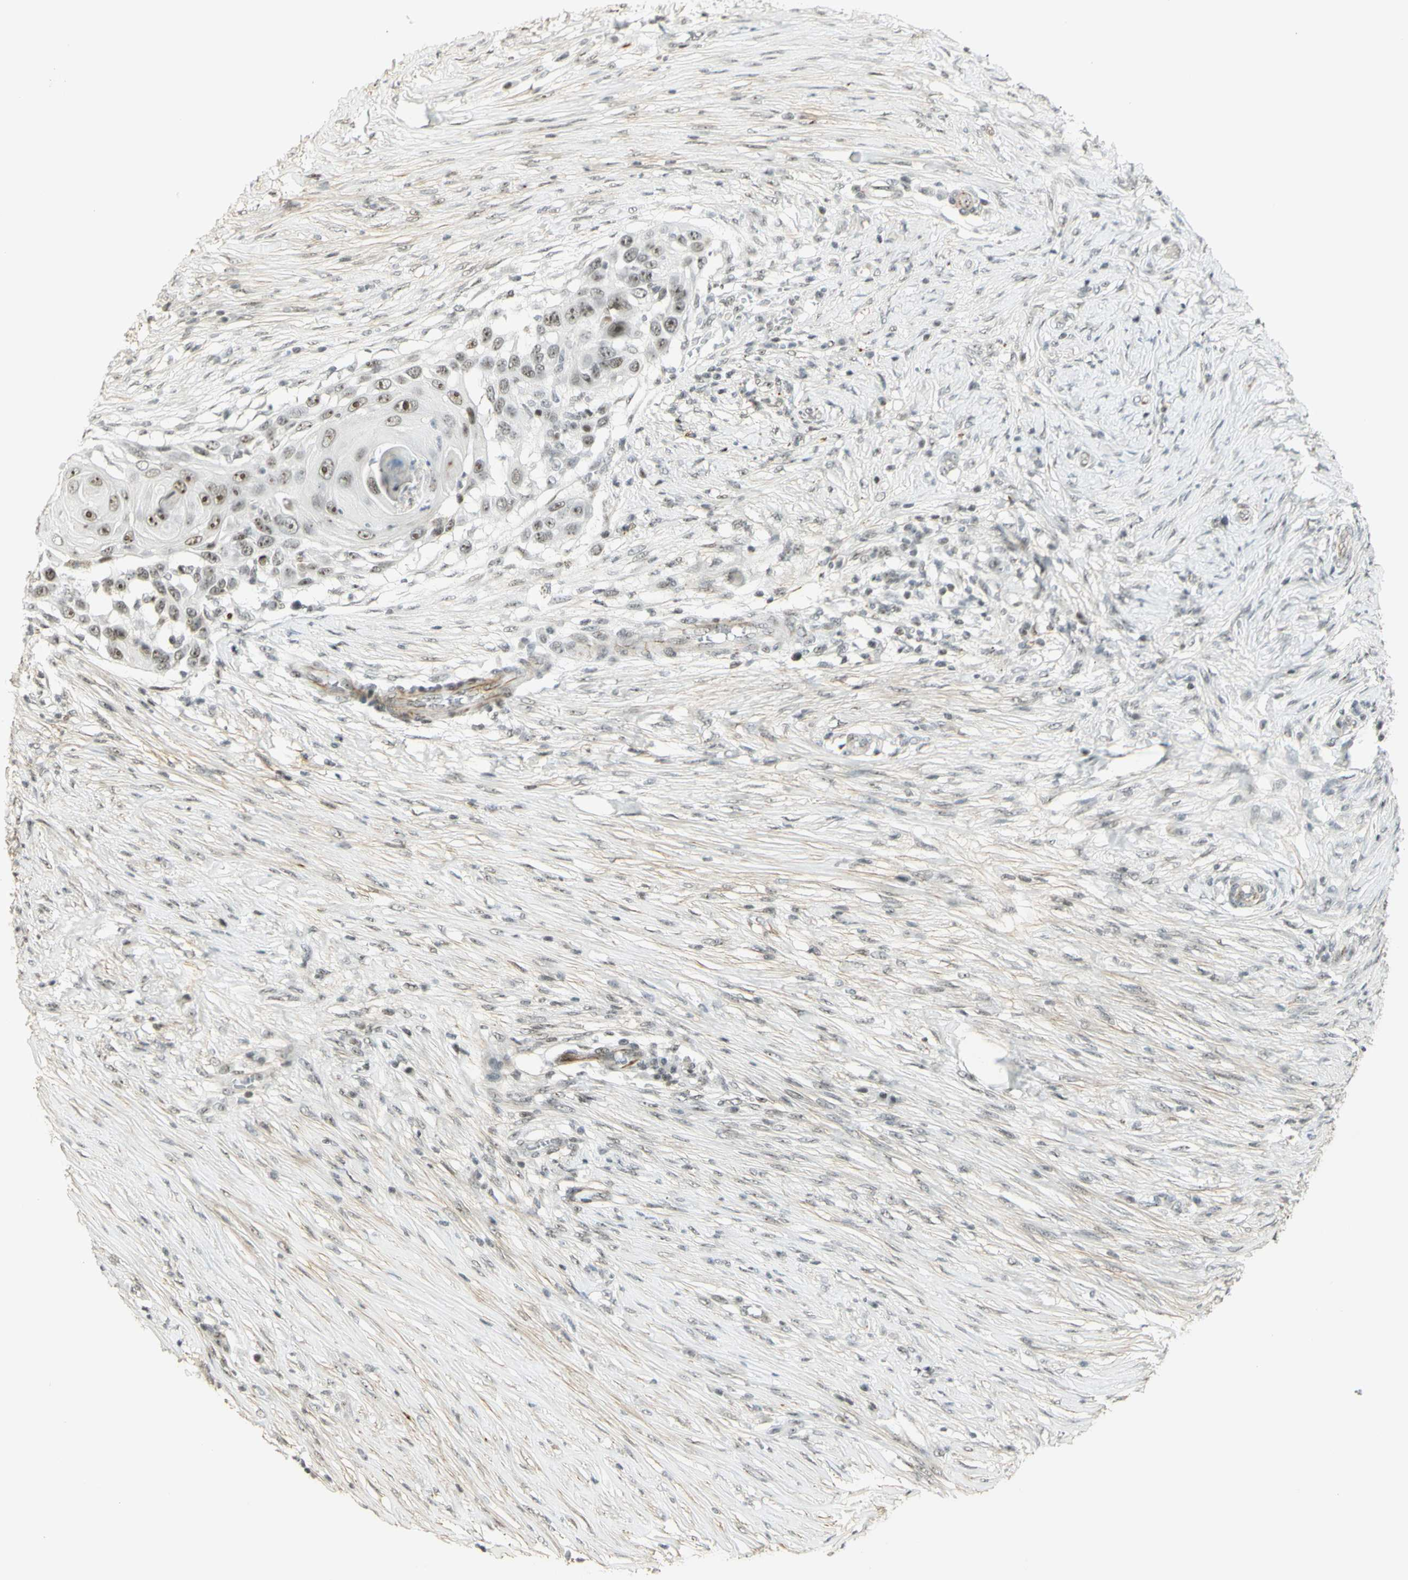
{"staining": {"intensity": "moderate", "quantity": ">75%", "location": "nuclear"}, "tissue": "skin cancer", "cell_type": "Tumor cells", "image_type": "cancer", "snomed": [{"axis": "morphology", "description": "Squamous cell carcinoma, NOS"}, {"axis": "topography", "description": "Skin"}], "caption": "An image showing moderate nuclear expression in approximately >75% of tumor cells in skin cancer, as visualized by brown immunohistochemical staining.", "gene": "IRF1", "patient": {"sex": "female", "age": 44}}